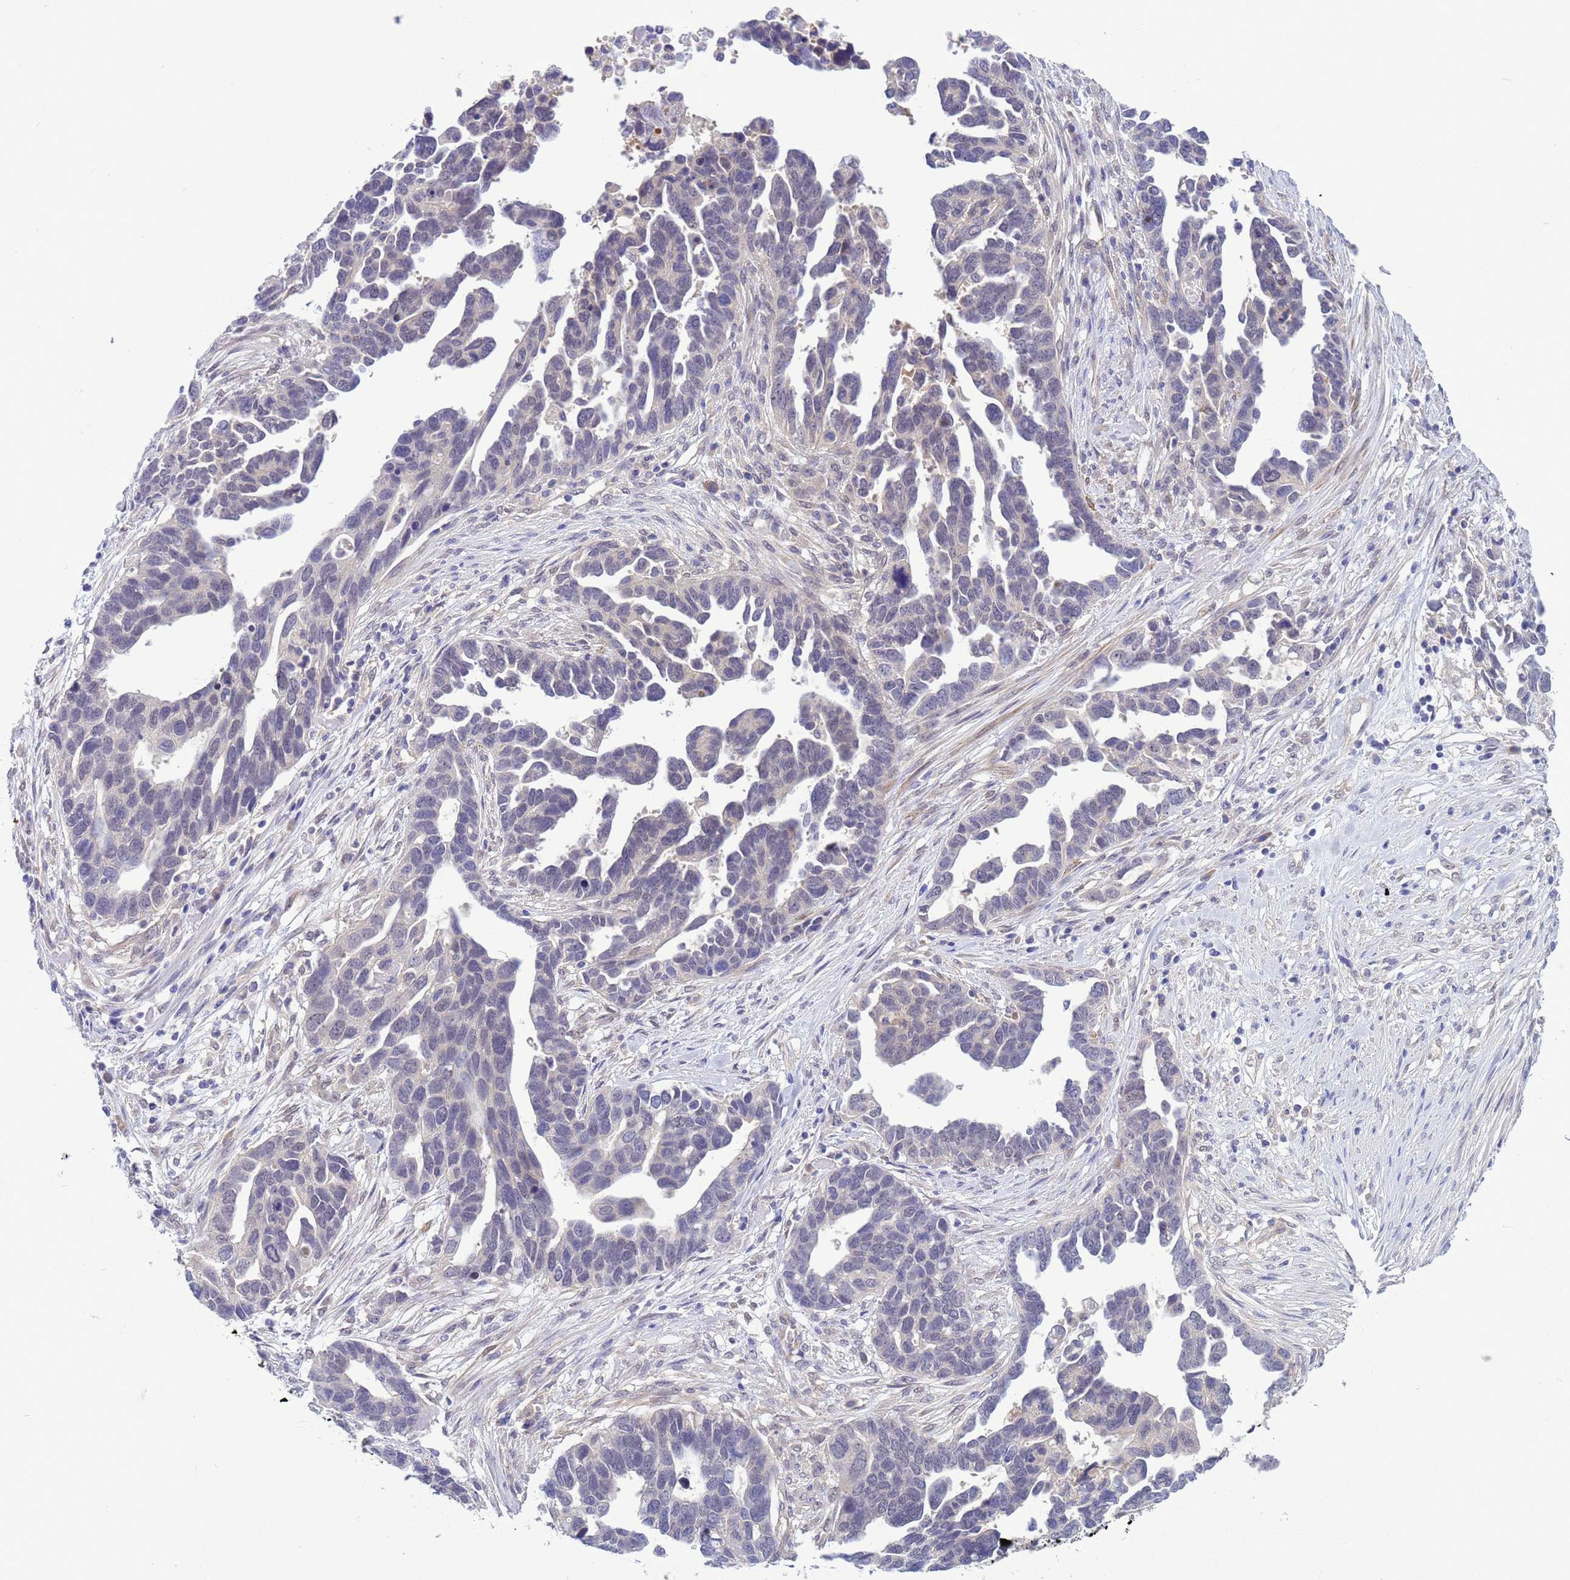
{"staining": {"intensity": "negative", "quantity": "none", "location": "none"}, "tissue": "ovarian cancer", "cell_type": "Tumor cells", "image_type": "cancer", "snomed": [{"axis": "morphology", "description": "Cystadenocarcinoma, serous, NOS"}, {"axis": "topography", "description": "Ovary"}], "caption": "There is no significant staining in tumor cells of ovarian cancer.", "gene": "ZNF461", "patient": {"sex": "female", "age": 54}}